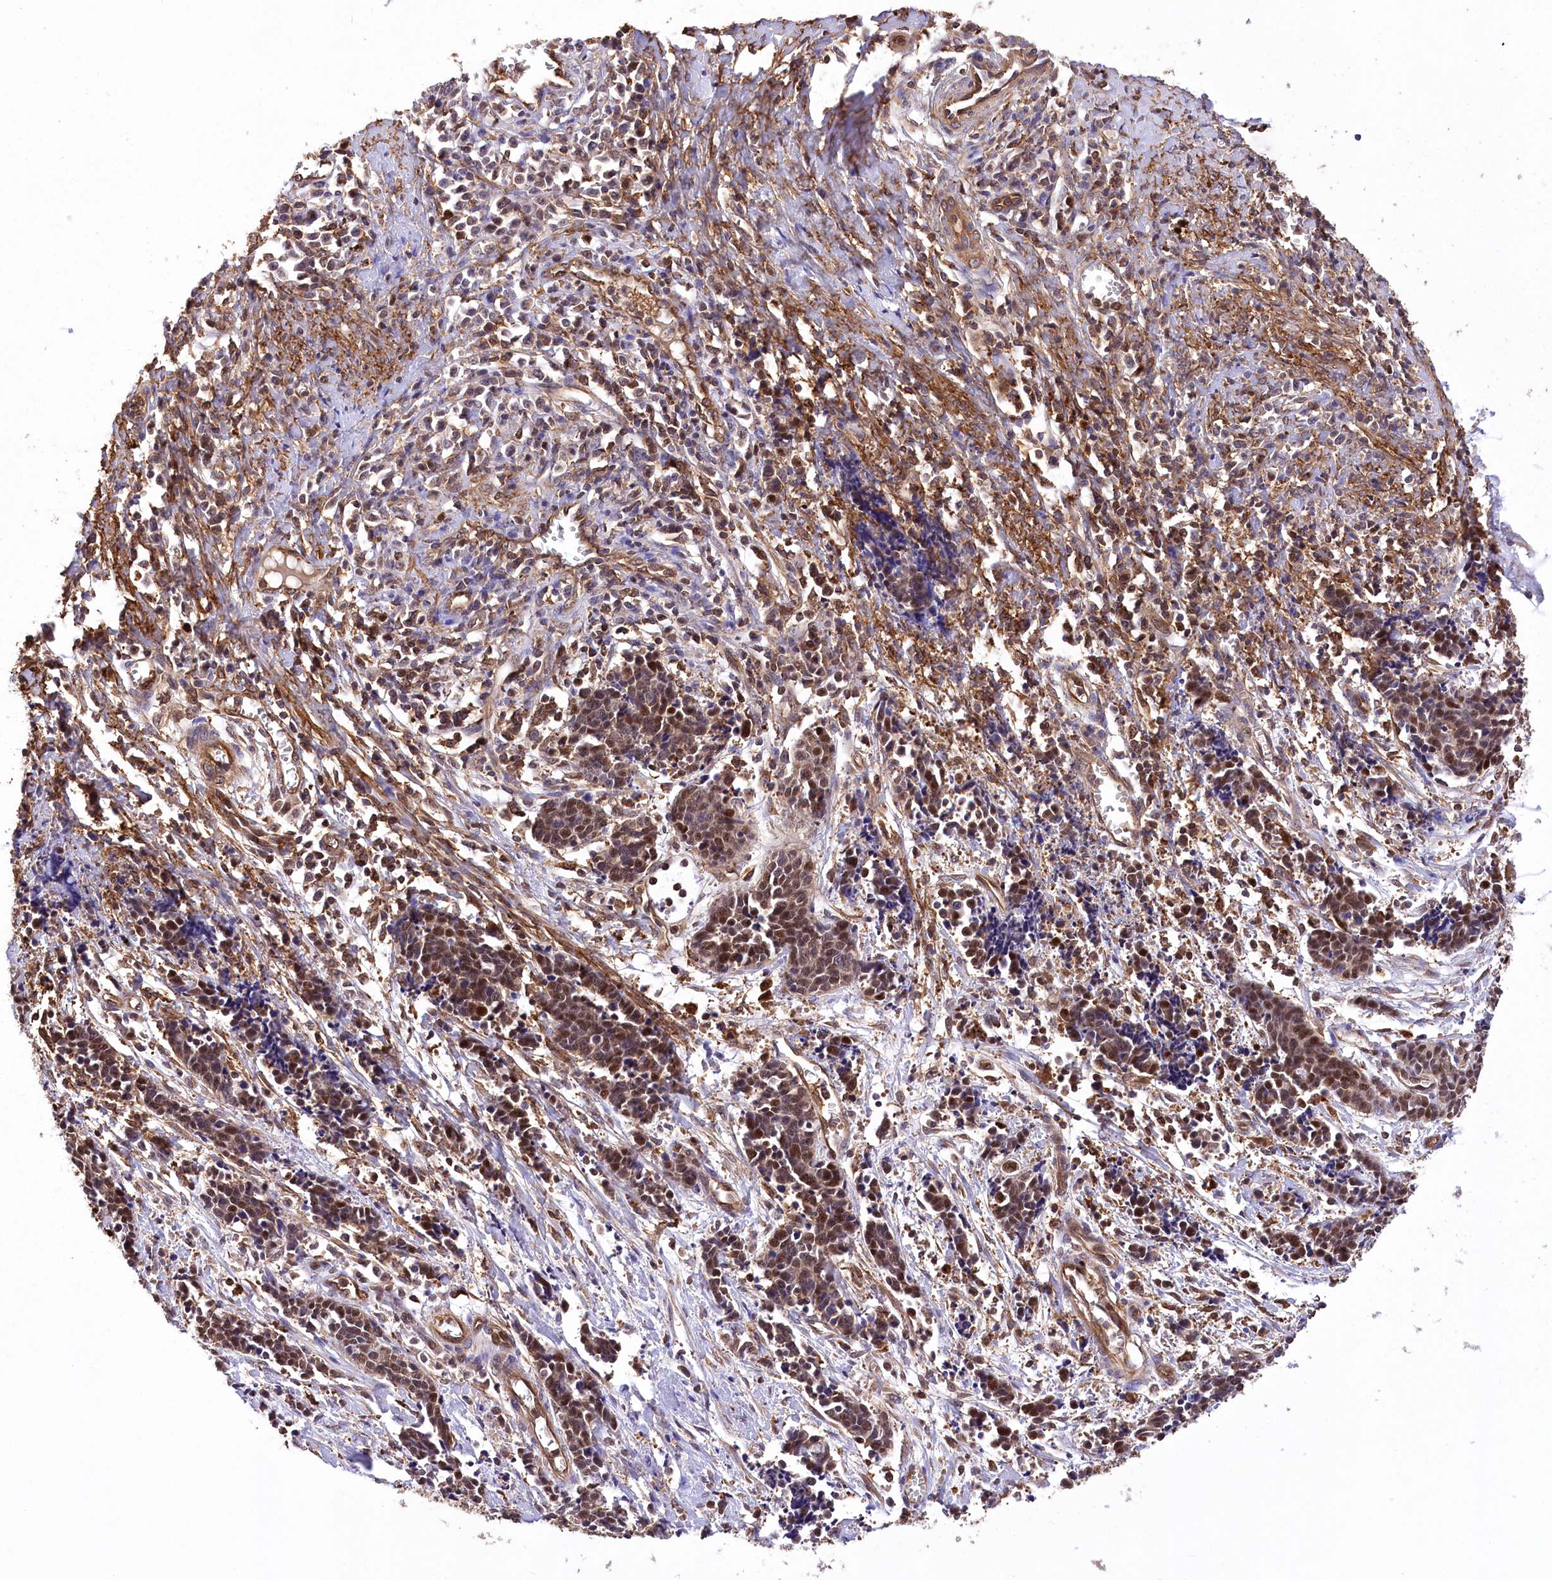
{"staining": {"intensity": "moderate", "quantity": ">75%", "location": "nuclear"}, "tissue": "cervical cancer", "cell_type": "Tumor cells", "image_type": "cancer", "snomed": [{"axis": "morphology", "description": "Squamous cell carcinoma, NOS"}, {"axis": "topography", "description": "Cervix"}], "caption": "A micrograph showing moderate nuclear positivity in about >75% of tumor cells in cervical squamous cell carcinoma, as visualized by brown immunohistochemical staining.", "gene": "DPP3", "patient": {"sex": "female", "age": 35}}